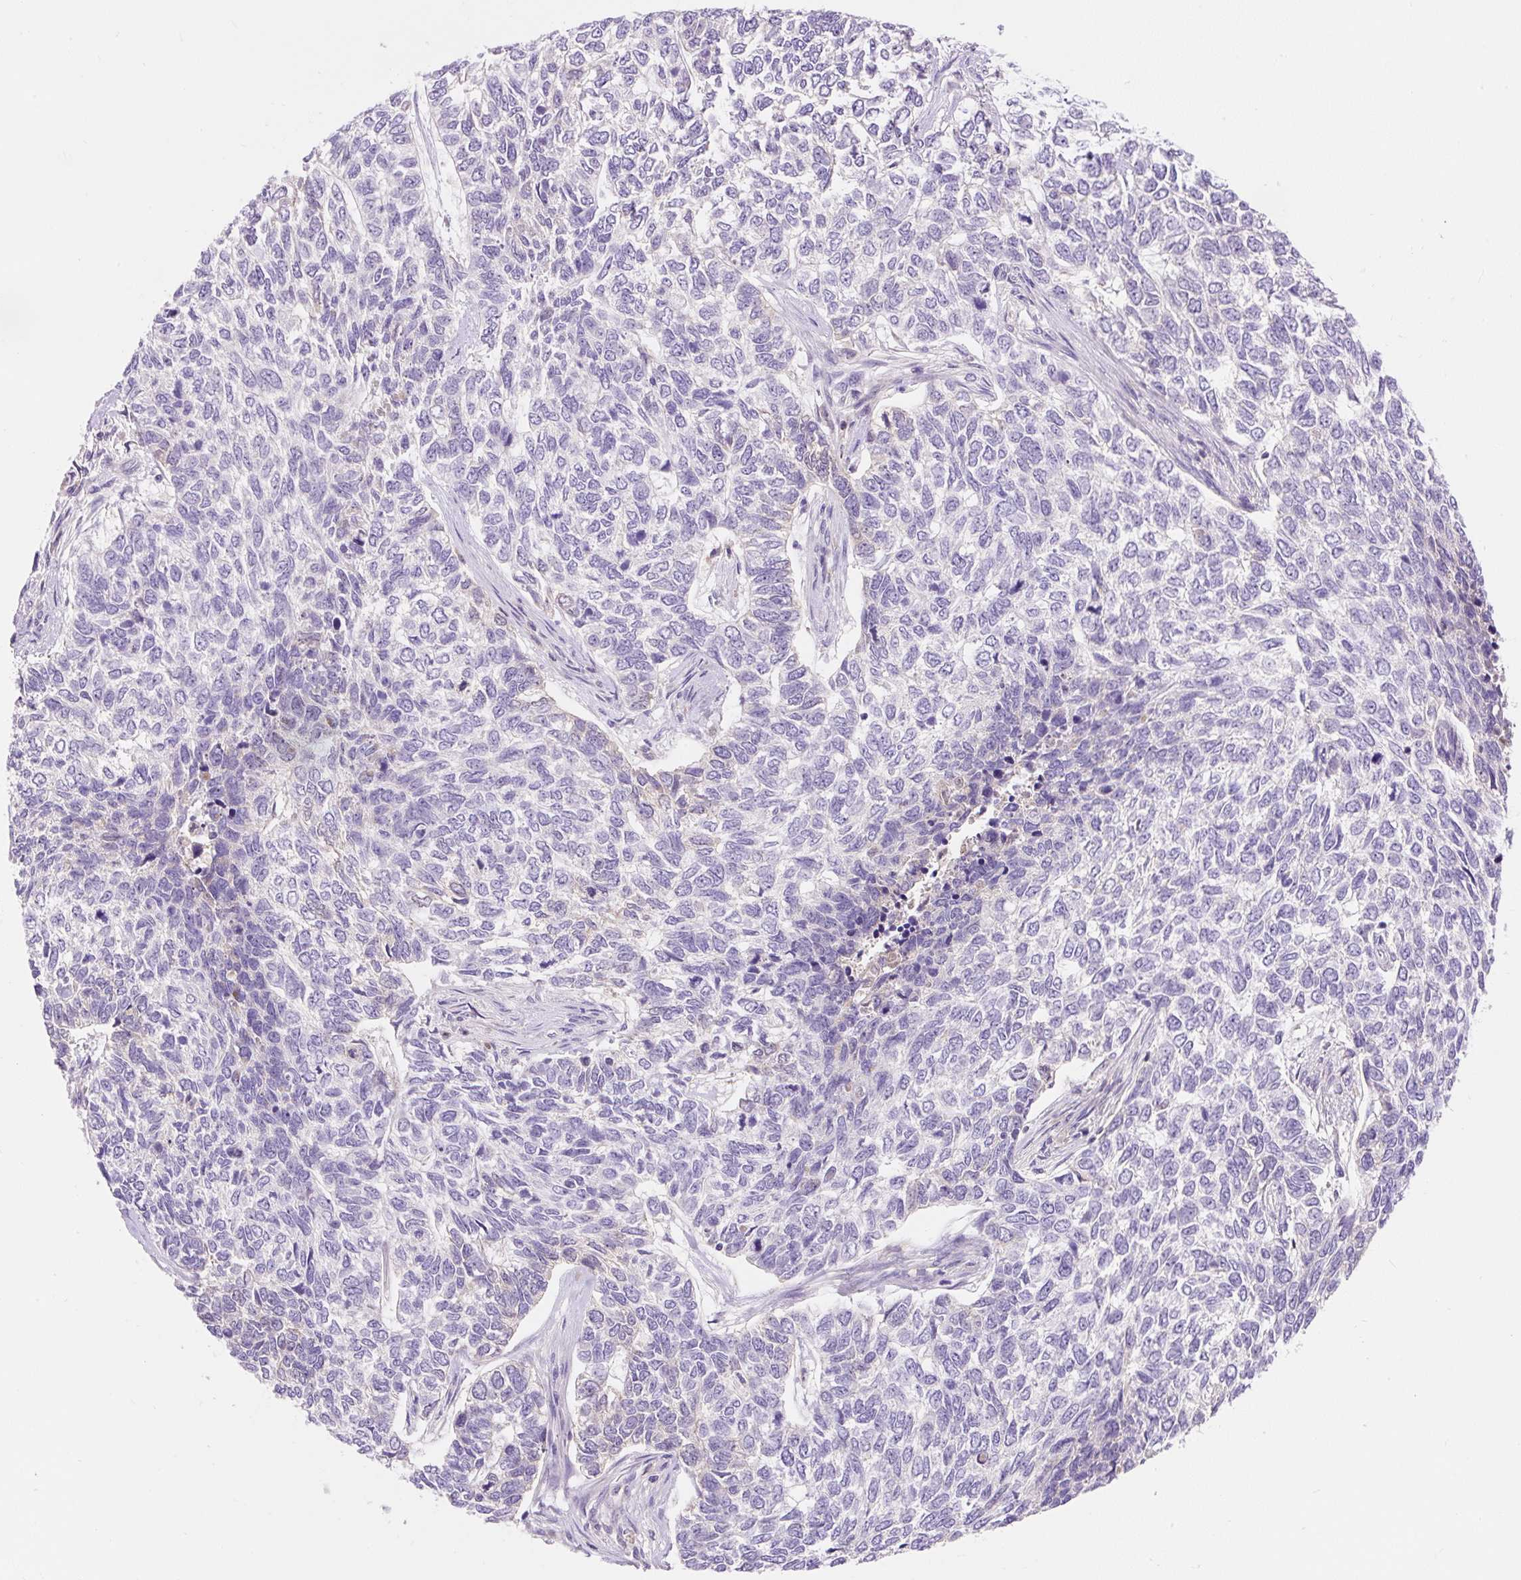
{"staining": {"intensity": "negative", "quantity": "none", "location": "none"}, "tissue": "skin cancer", "cell_type": "Tumor cells", "image_type": "cancer", "snomed": [{"axis": "morphology", "description": "Basal cell carcinoma"}, {"axis": "topography", "description": "Skin"}], "caption": "Skin cancer was stained to show a protein in brown. There is no significant staining in tumor cells.", "gene": "TMEM150C", "patient": {"sex": "female", "age": 65}}